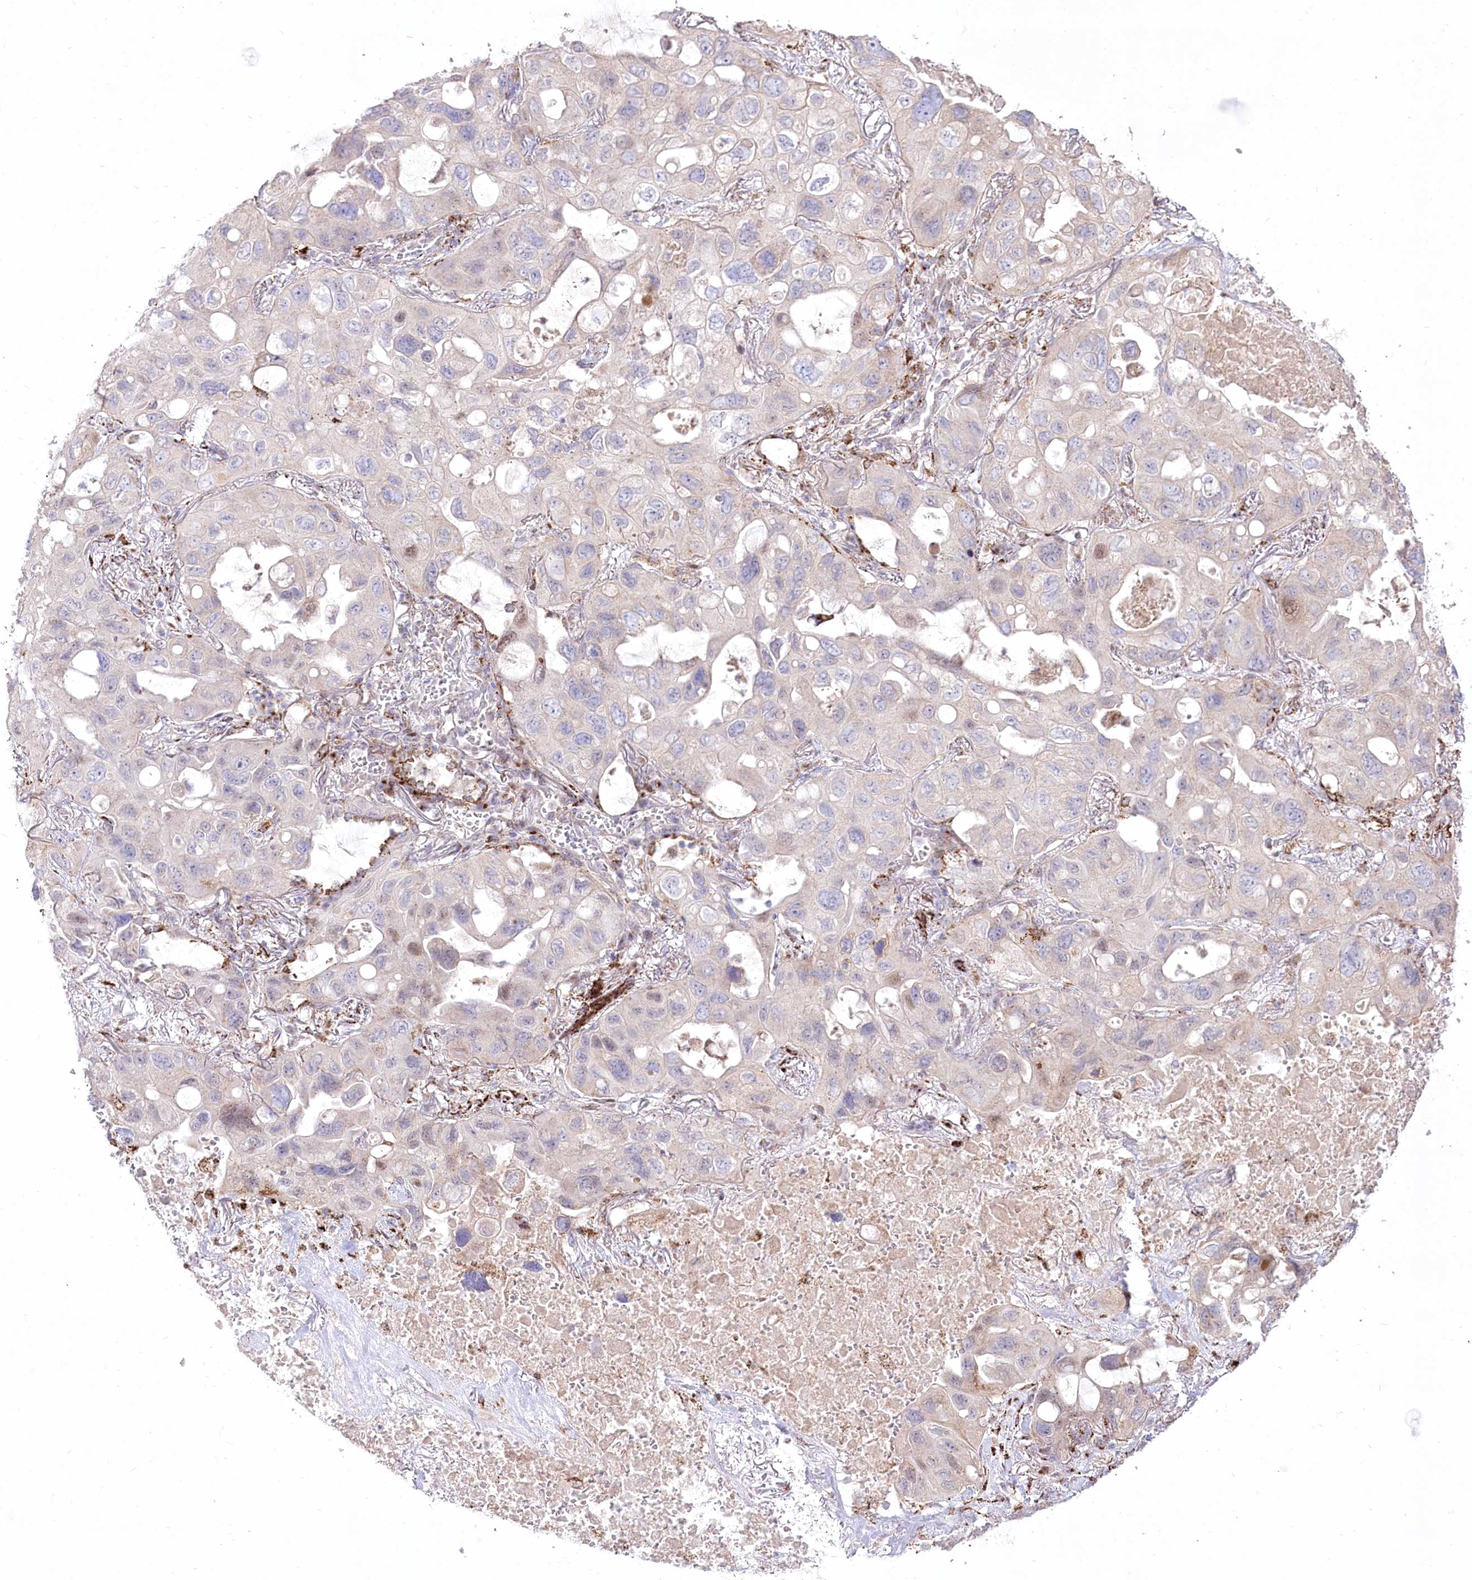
{"staining": {"intensity": "weak", "quantity": "<25%", "location": "cytoplasmic/membranous"}, "tissue": "lung cancer", "cell_type": "Tumor cells", "image_type": "cancer", "snomed": [{"axis": "morphology", "description": "Squamous cell carcinoma, NOS"}, {"axis": "topography", "description": "Lung"}], "caption": "Protein analysis of lung cancer (squamous cell carcinoma) reveals no significant expression in tumor cells.", "gene": "CEP164", "patient": {"sex": "female", "age": 73}}